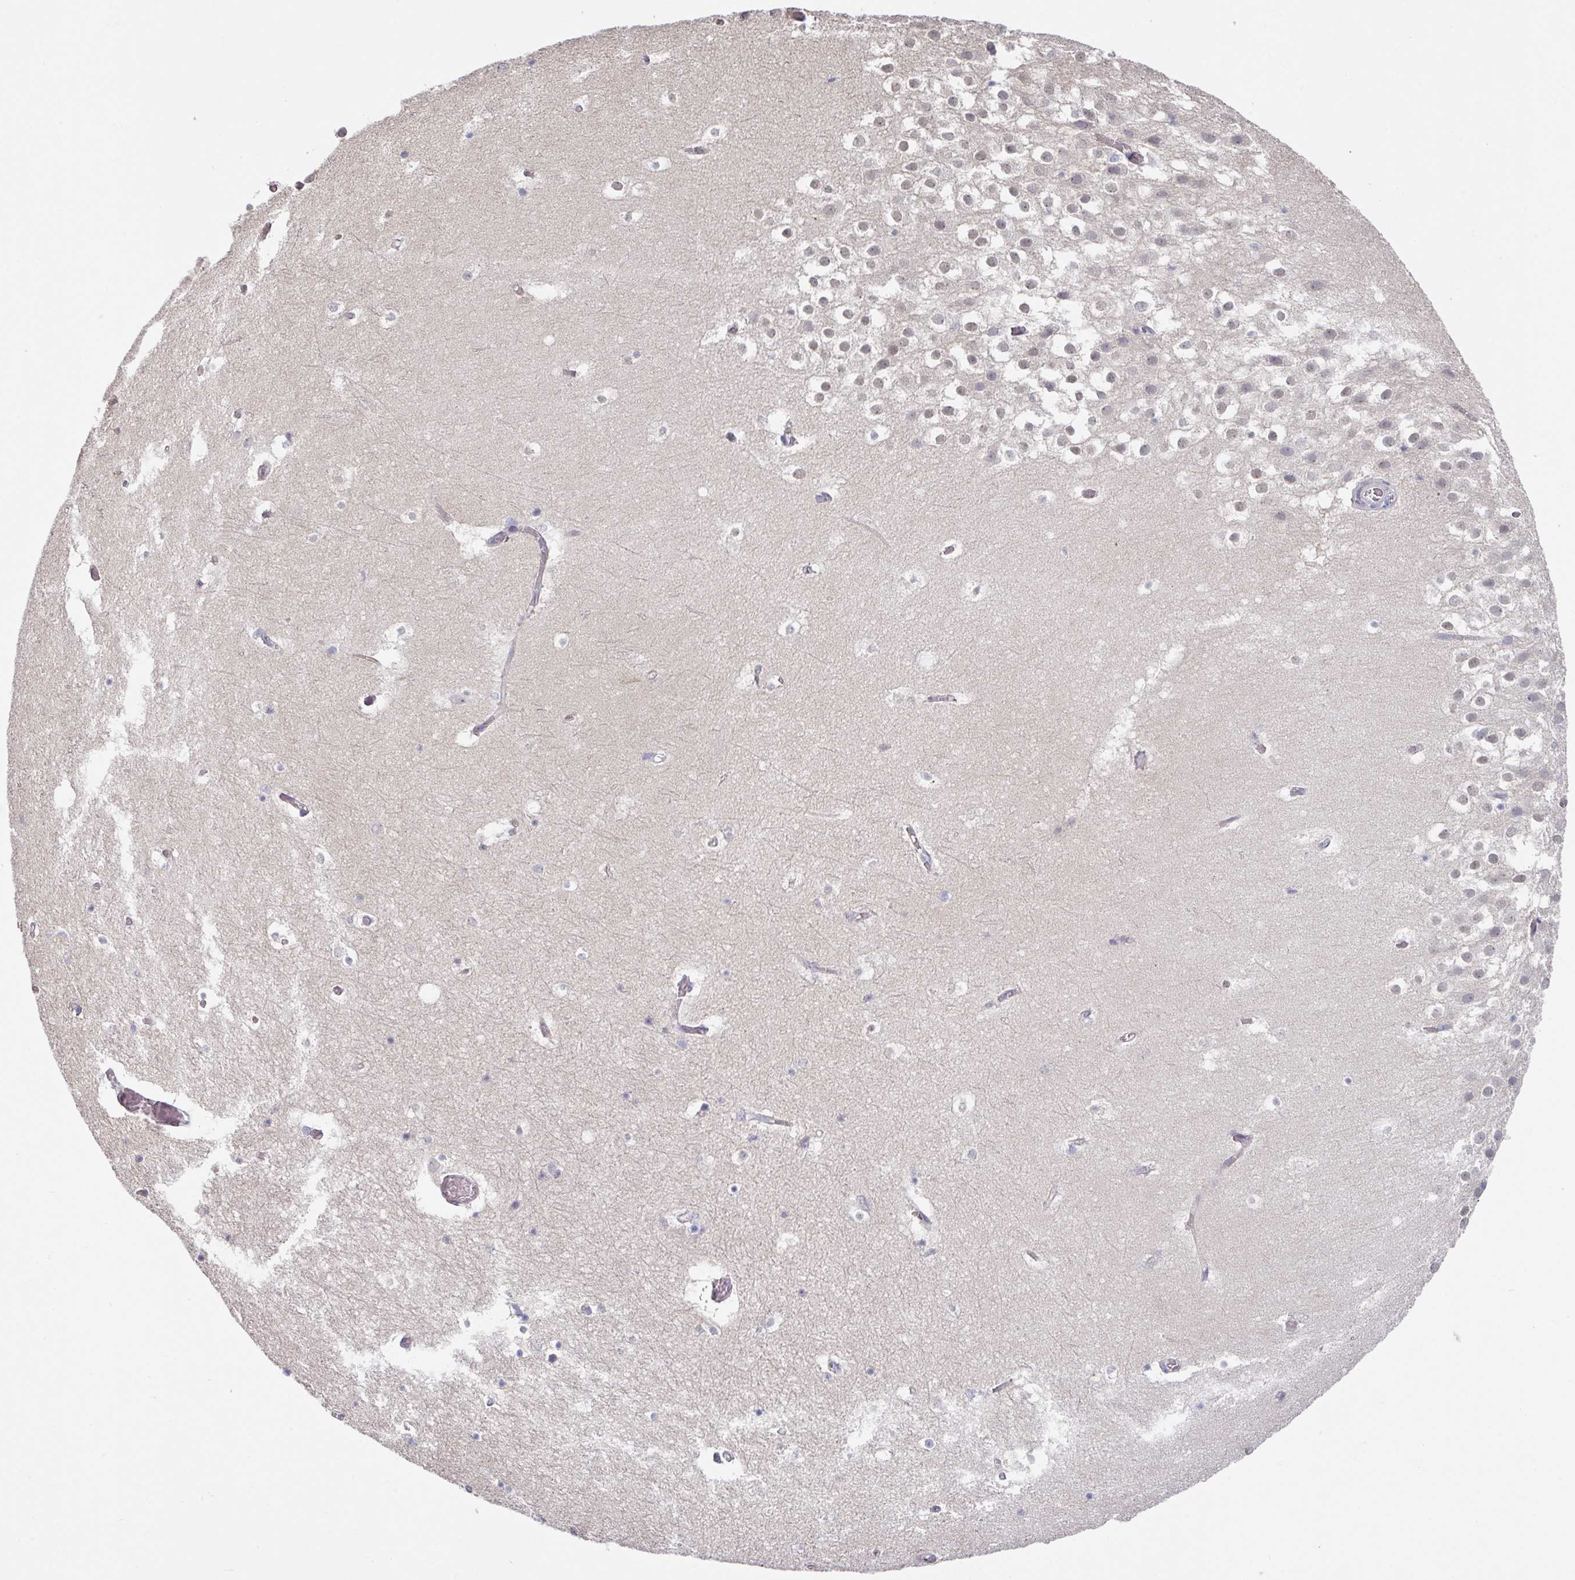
{"staining": {"intensity": "negative", "quantity": "none", "location": "none"}, "tissue": "hippocampus", "cell_type": "Glial cells", "image_type": "normal", "snomed": [{"axis": "morphology", "description": "Normal tissue, NOS"}, {"axis": "topography", "description": "Hippocampus"}], "caption": "This is an immunohistochemistry (IHC) photomicrograph of normal human hippocampus. There is no positivity in glial cells.", "gene": "TMED5", "patient": {"sex": "female", "age": 52}}